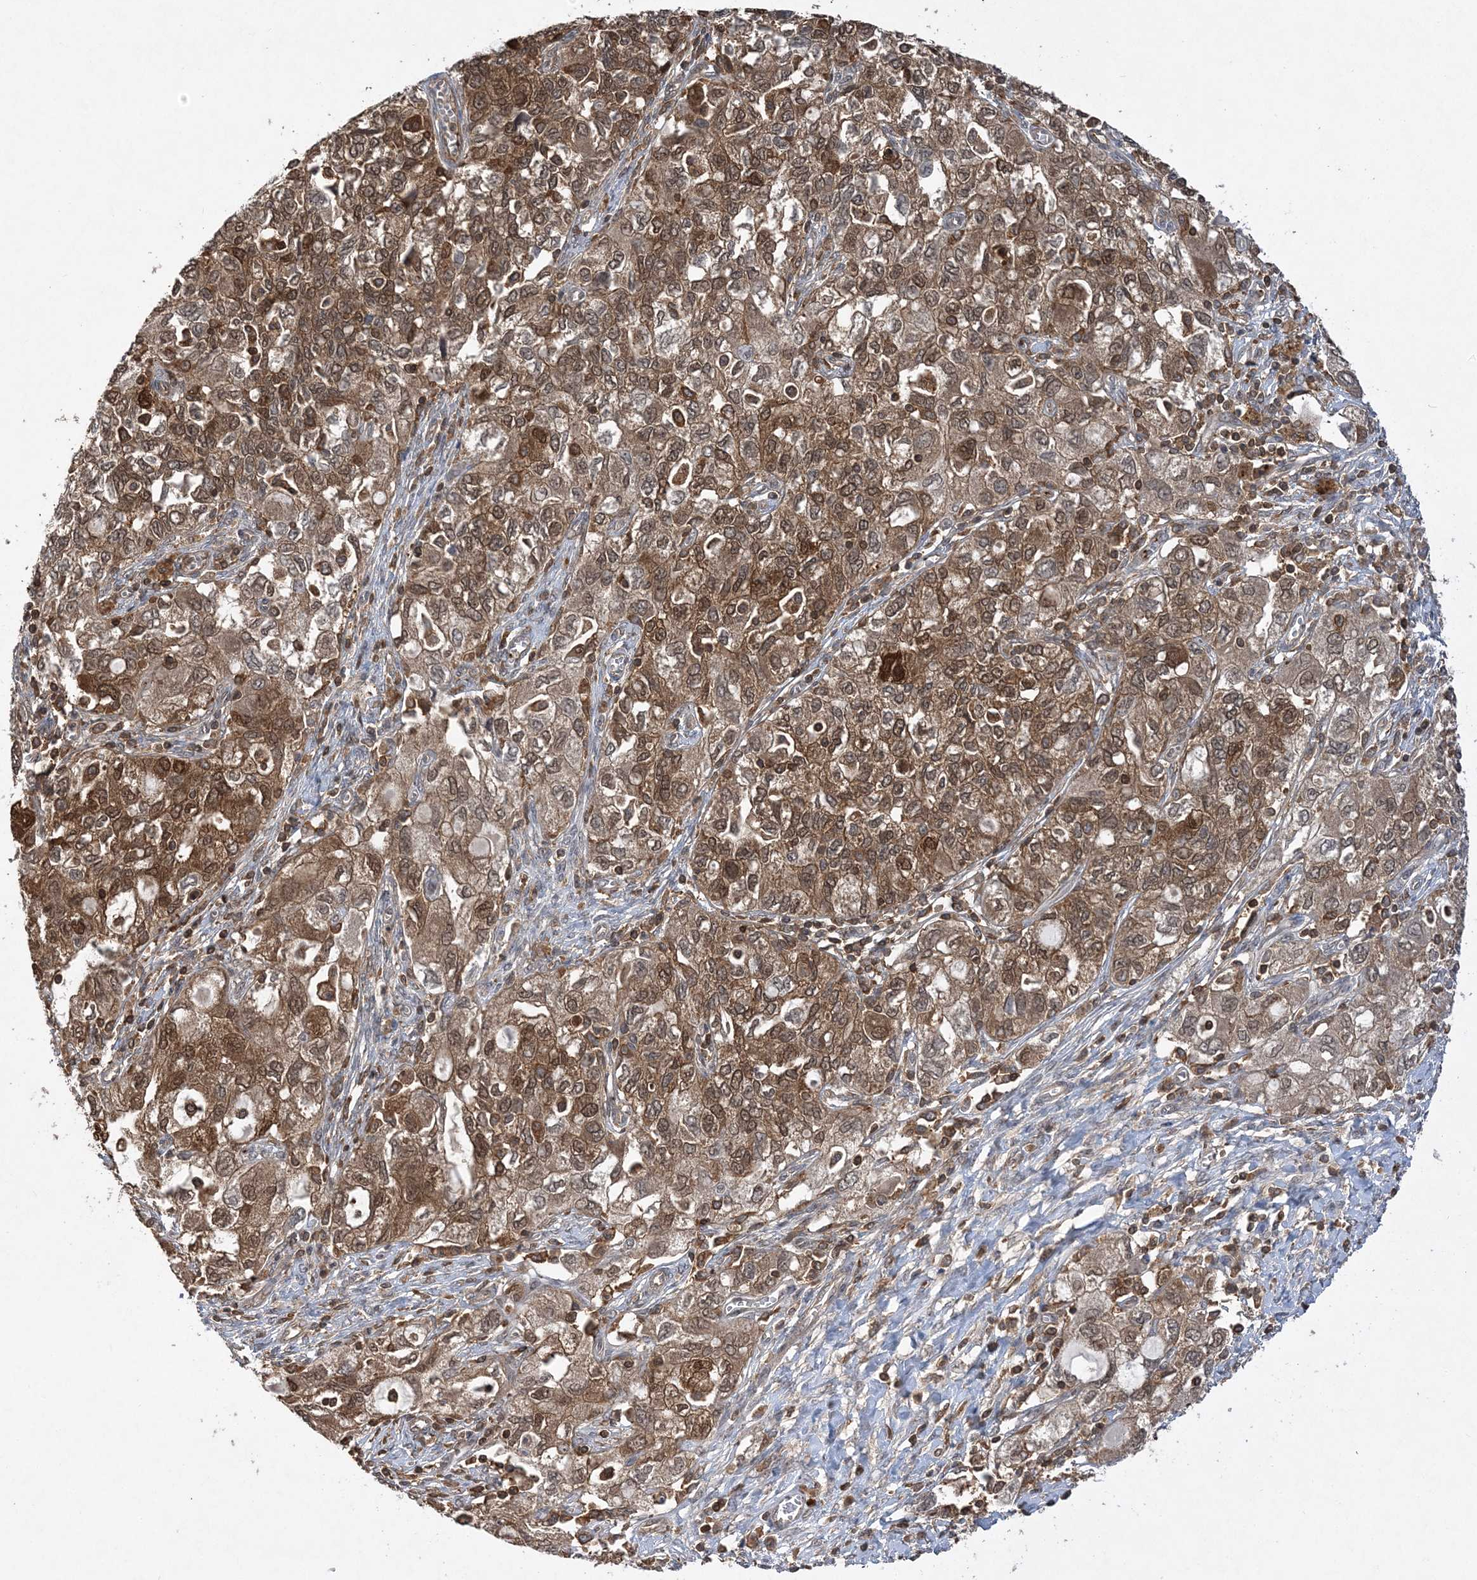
{"staining": {"intensity": "moderate", "quantity": ">75%", "location": "cytoplasmic/membranous,nuclear"}, "tissue": "ovarian cancer", "cell_type": "Tumor cells", "image_type": "cancer", "snomed": [{"axis": "morphology", "description": "Carcinoma, NOS"}, {"axis": "morphology", "description": "Cystadenocarcinoma, serous, NOS"}, {"axis": "topography", "description": "Ovary"}], "caption": "This is a micrograph of IHC staining of ovarian cancer, which shows moderate expression in the cytoplasmic/membranous and nuclear of tumor cells.", "gene": "ACYP1", "patient": {"sex": "female", "age": 69}}